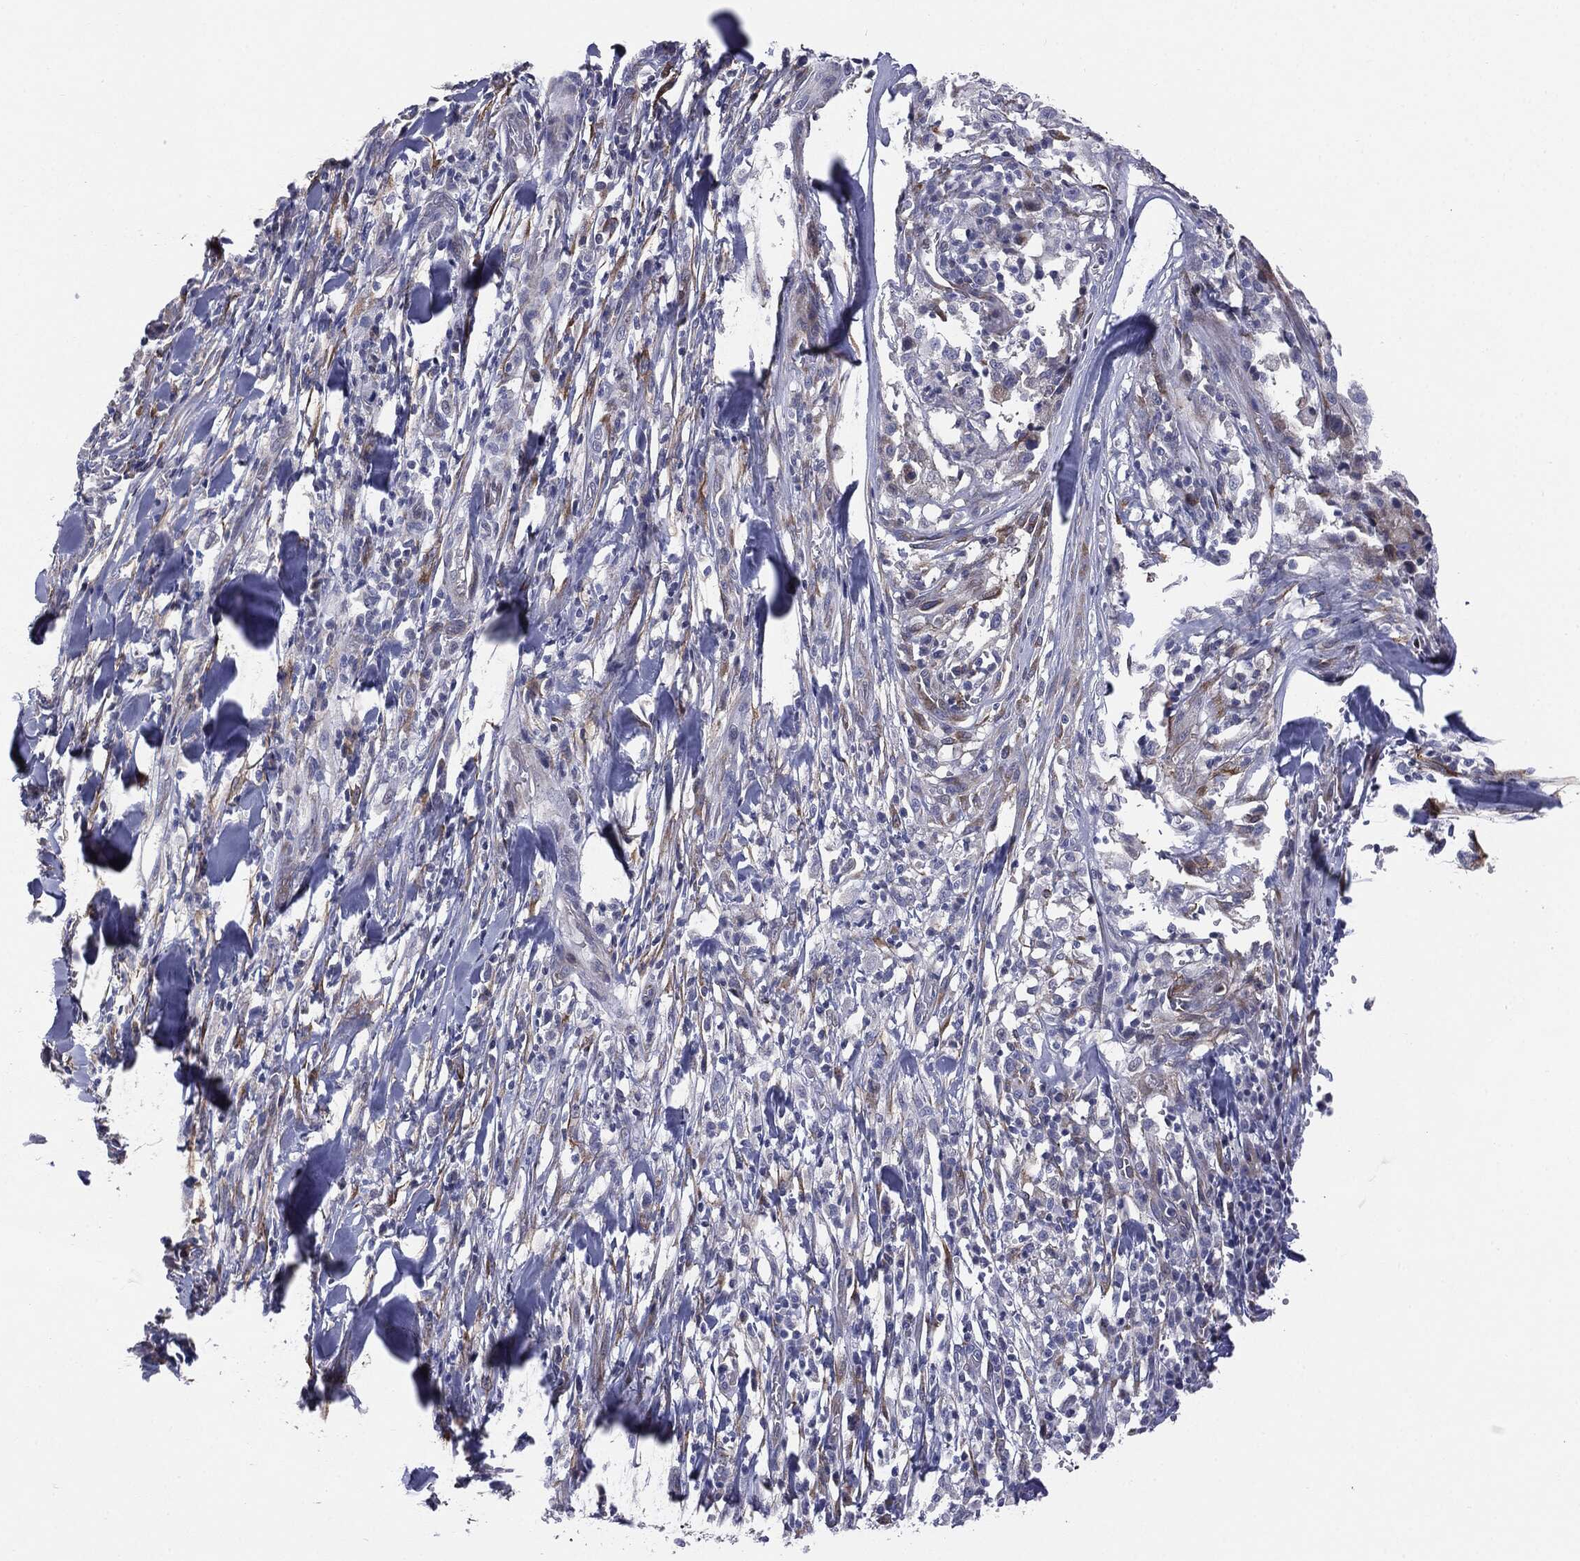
{"staining": {"intensity": "negative", "quantity": "none", "location": "none"}, "tissue": "melanoma", "cell_type": "Tumor cells", "image_type": "cancer", "snomed": [{"axis": "morphology", "description": "Malignant melanoma, Metastatic site"}, {"axis": "topography", "description": "Lymph node"}], "caption": "Protein analysis of malignant melanoma (metastatic site) displays no significant staining in tumor cells. (Immunohistochemistry (ihc), brightfield microscopy, high magnification).", "gene": "KRT5", "patient": {"sex": "male", "age": 50}}